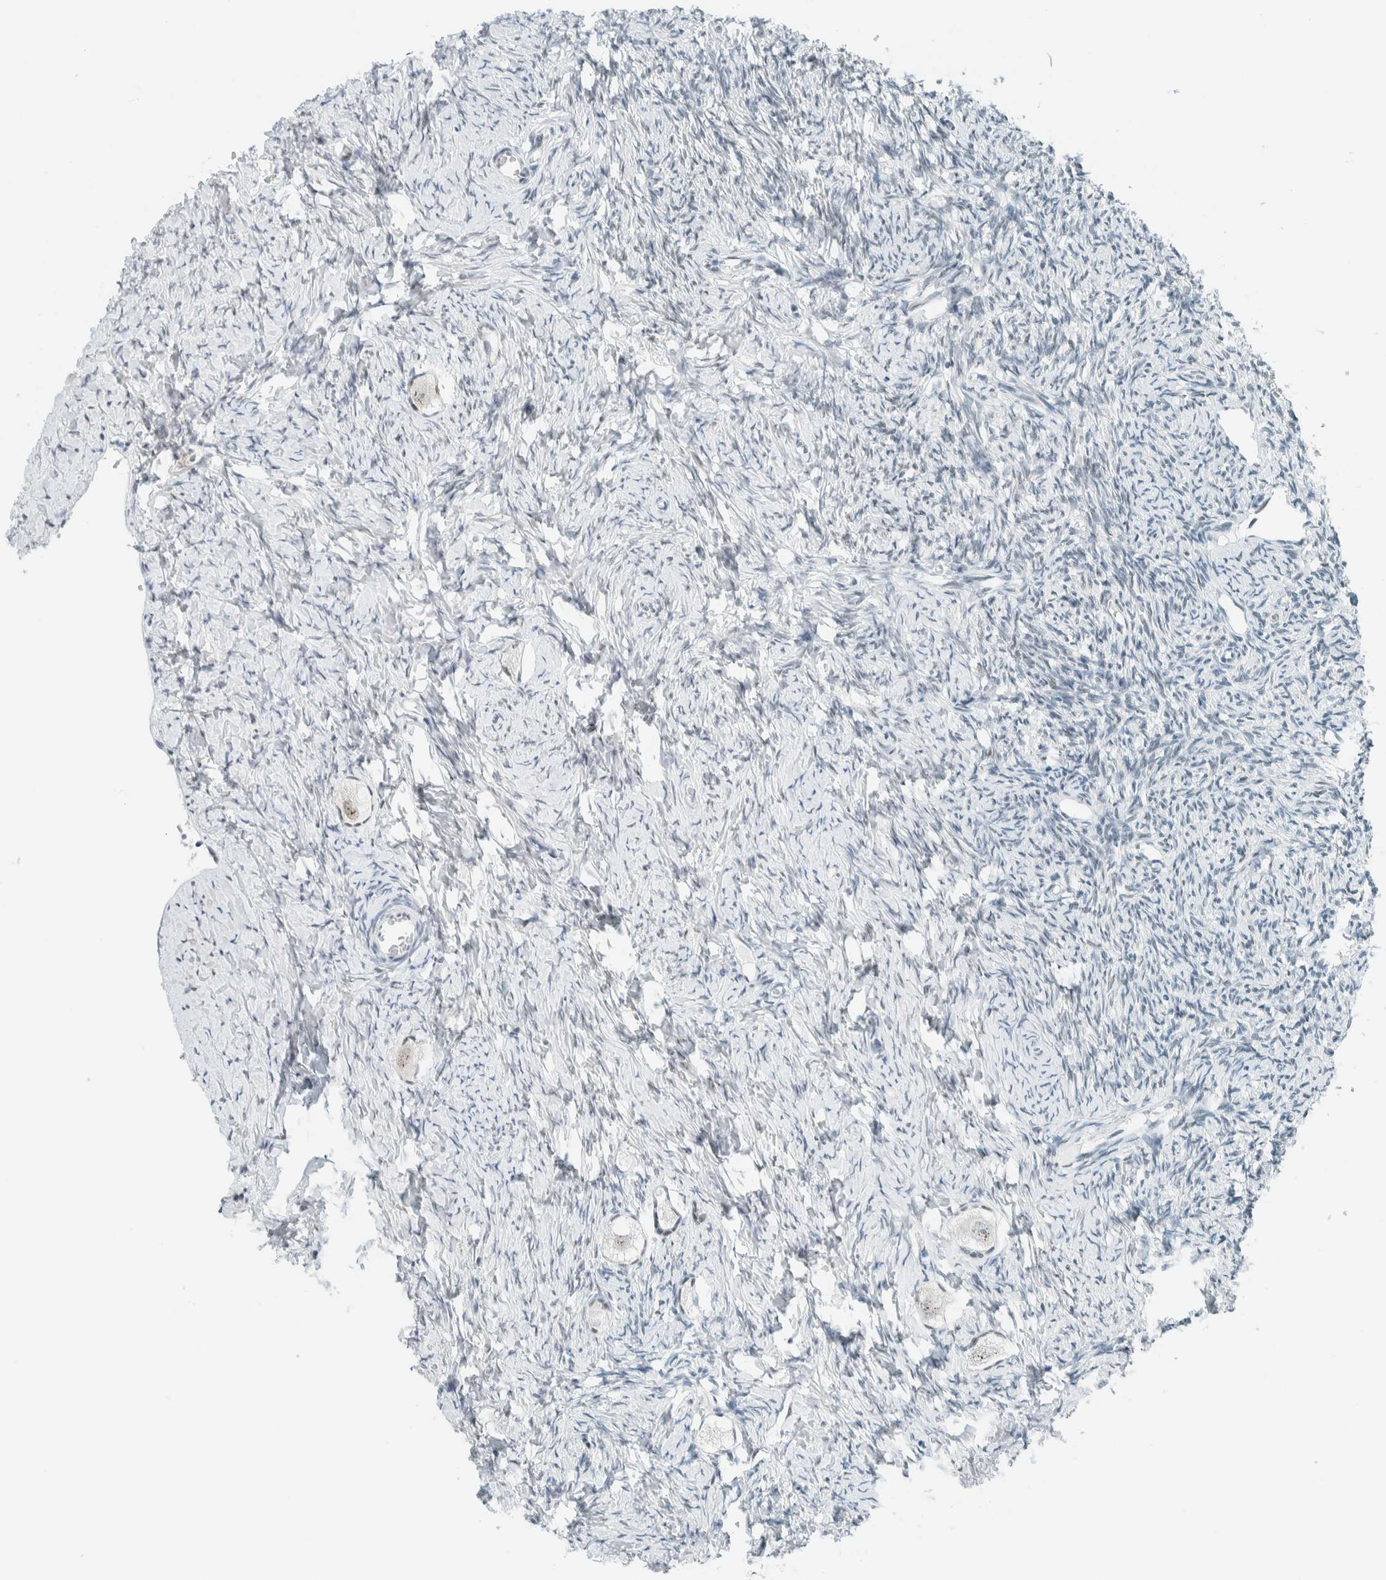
{"staining": {"intensity": "weak", "quantity": ">75%", "location": "nuclear"}, "tissue": "ovary", "cell_type": "Follicle cells", "image_type": "normal", "snomed": [{"axis": "morphology", "description": "Normal tissue, NOS"}, {"axis": "topography", "description": "Ovary"}], "caption": "This image exhibits immunohistochemistry (IHC) staining of benign human ovary, with low weak nuclear positivity in approximately >75% of follicle cells.", "gene": "CYSRT1", "patient": {"sex": "female", "age": 27}}